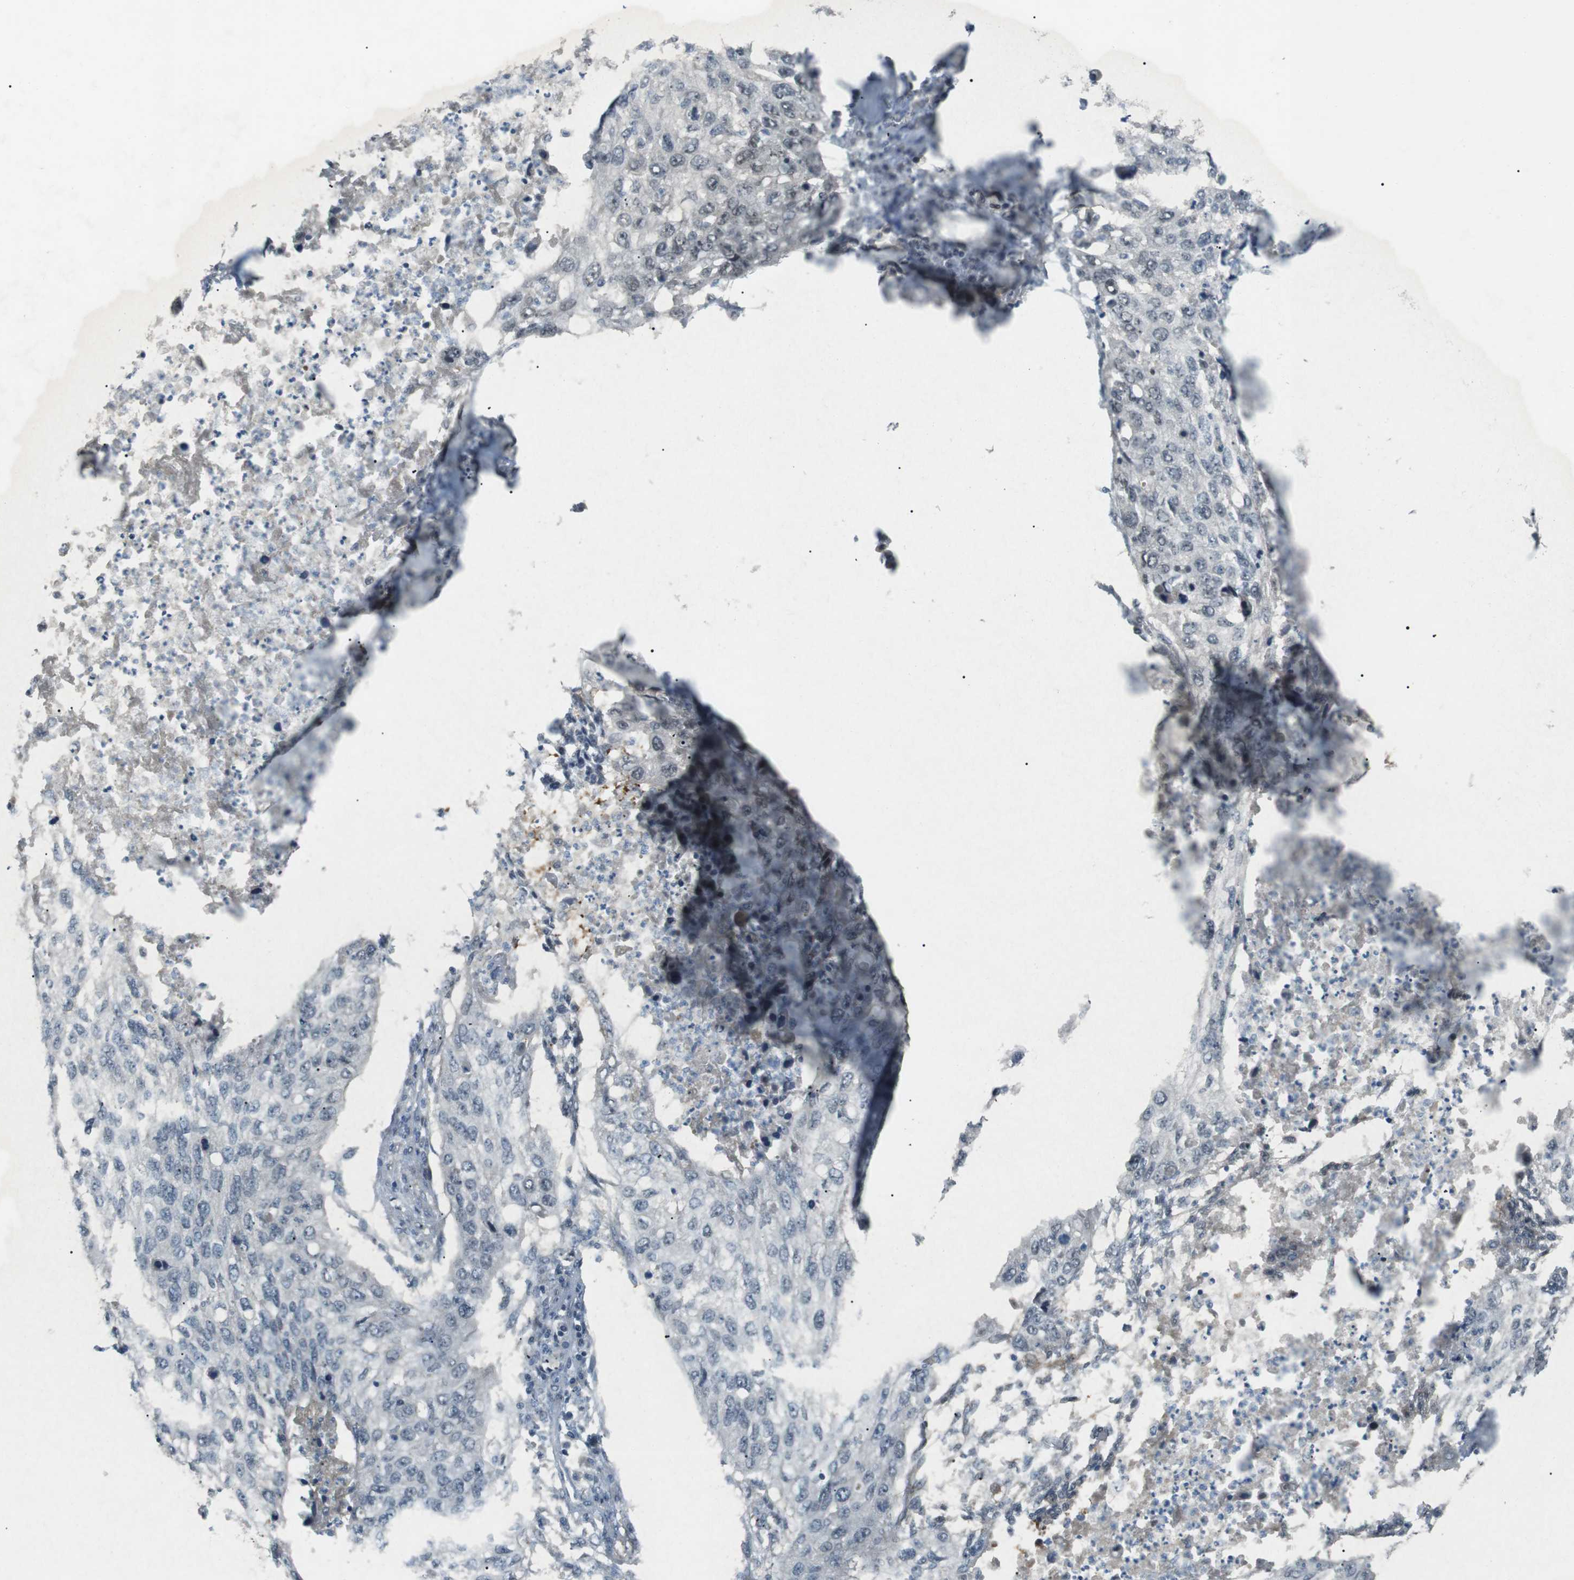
{"staining": {"intensity": "negative", "quantity": "none", "location": "none"}, "tissue": "lung cancer", "cell_type": "Tumor cells", "image_type": "cancer", "snomed": [{"axis": "morphology", "description": "Squamous cell carcinoma, NOS"}, {"axis": "topography", "description": "Lung"}], "caption": "Lung cancer was stained to show a protein in brown. There is no significant staining in tumor cells. (DAB (3,3'-diaminobenzidine) IHC with hematoxylin counter stain).", "gene": "RTN3", "patient": {"sex": "female", "age": 63}}